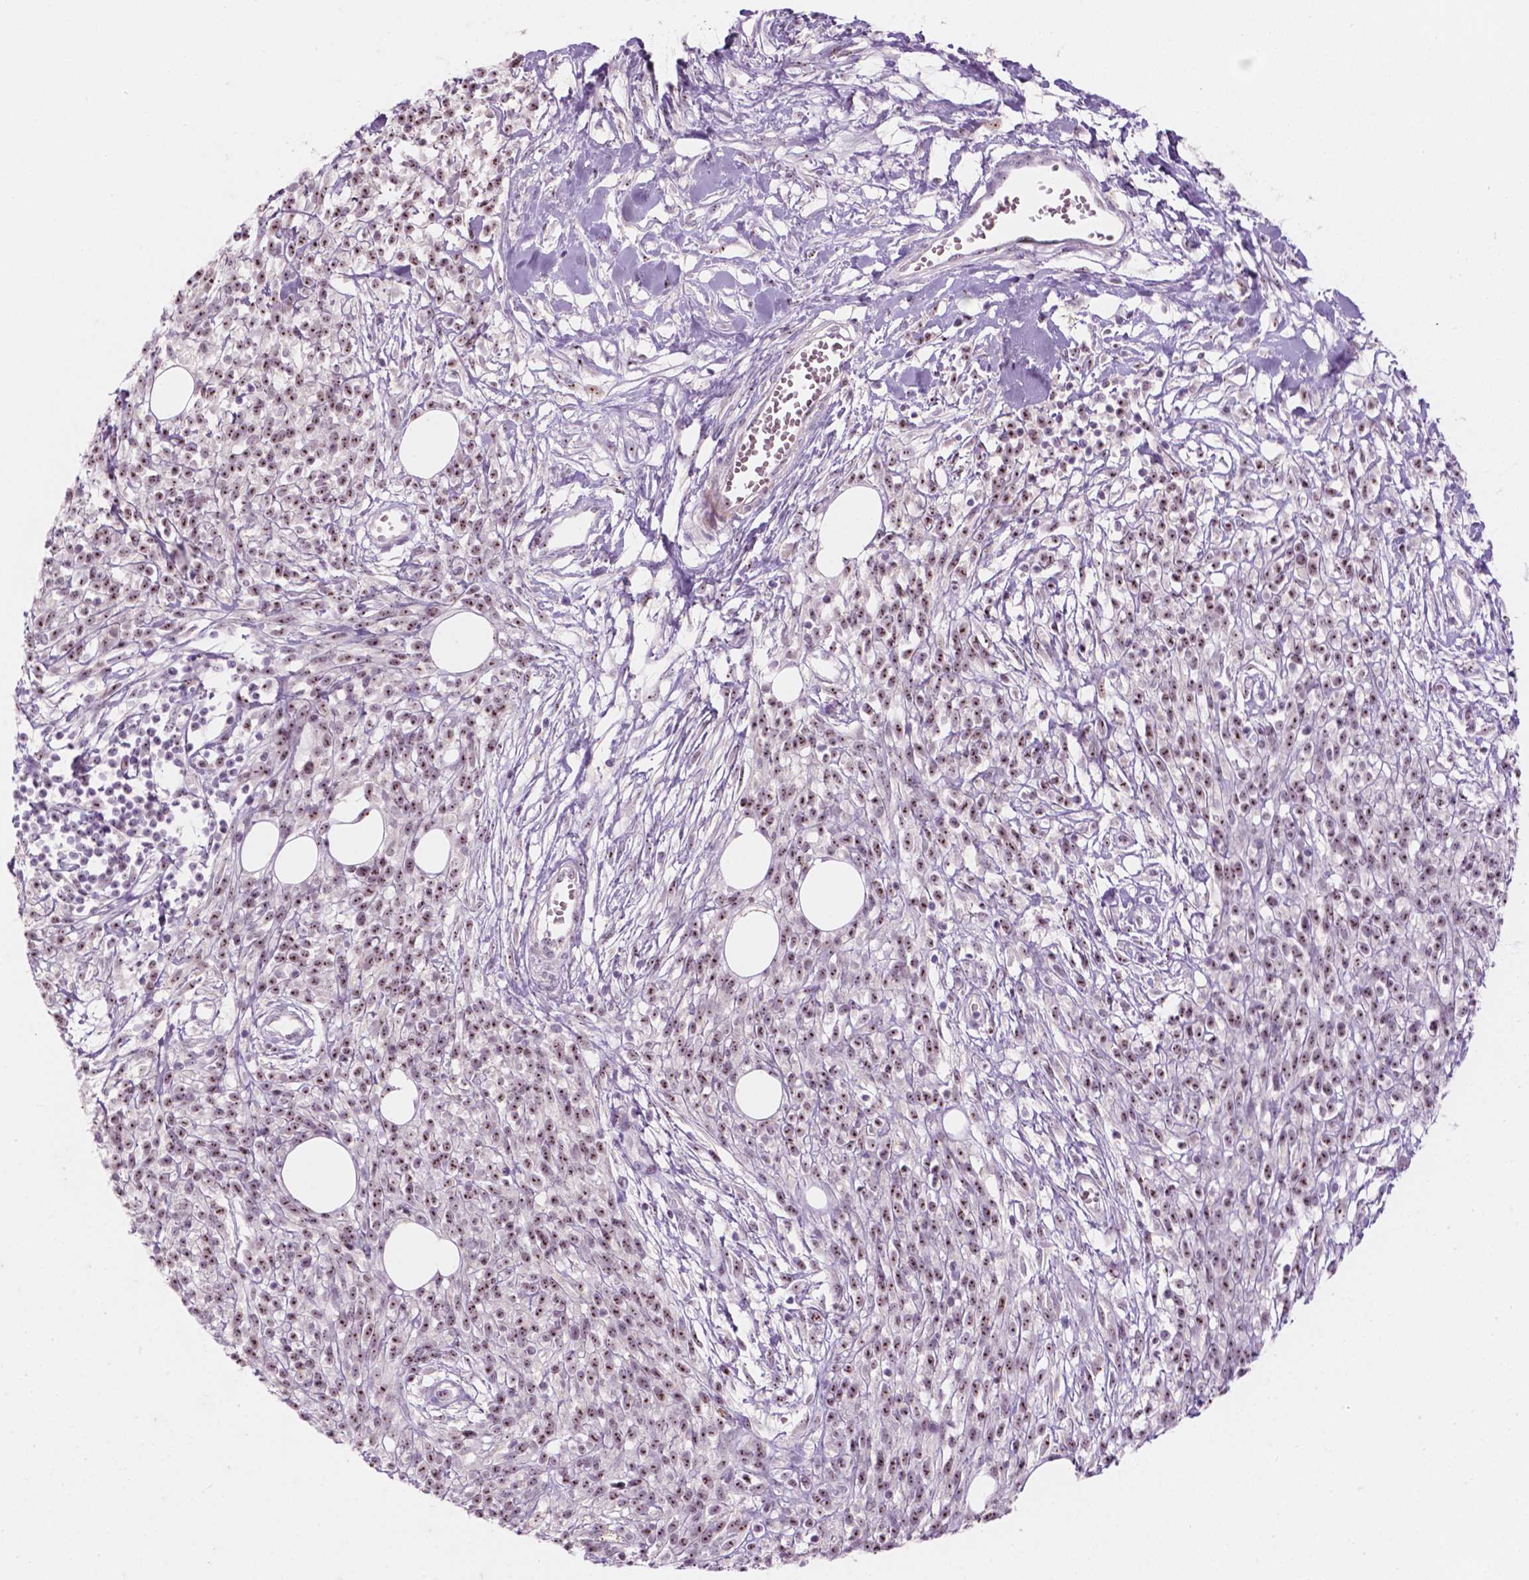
{"staining": {"intensity": "moderate", "quantity": ">75%", "location": "nuclear"}, "tissue": "melanoma", "cell_type": "Tumor cells", "image_type": "cancer", "snomed": [{"axis": "morphology", "description": "Malignant melanoma, NOS"}, {"axis": "topography", "description": "Skin"}, {"axis": "topography", "description": "Skin of trunk"}], "caption": "High-power microscopy captured an IHC image of malignant melanoma, revealing moderate nuclear expression in about >75% of tumor cells. (IHC, brightfield microscopy, high magnification).", "gene": "ZNF853", "patient": {"sex": "male", "age": 74}}